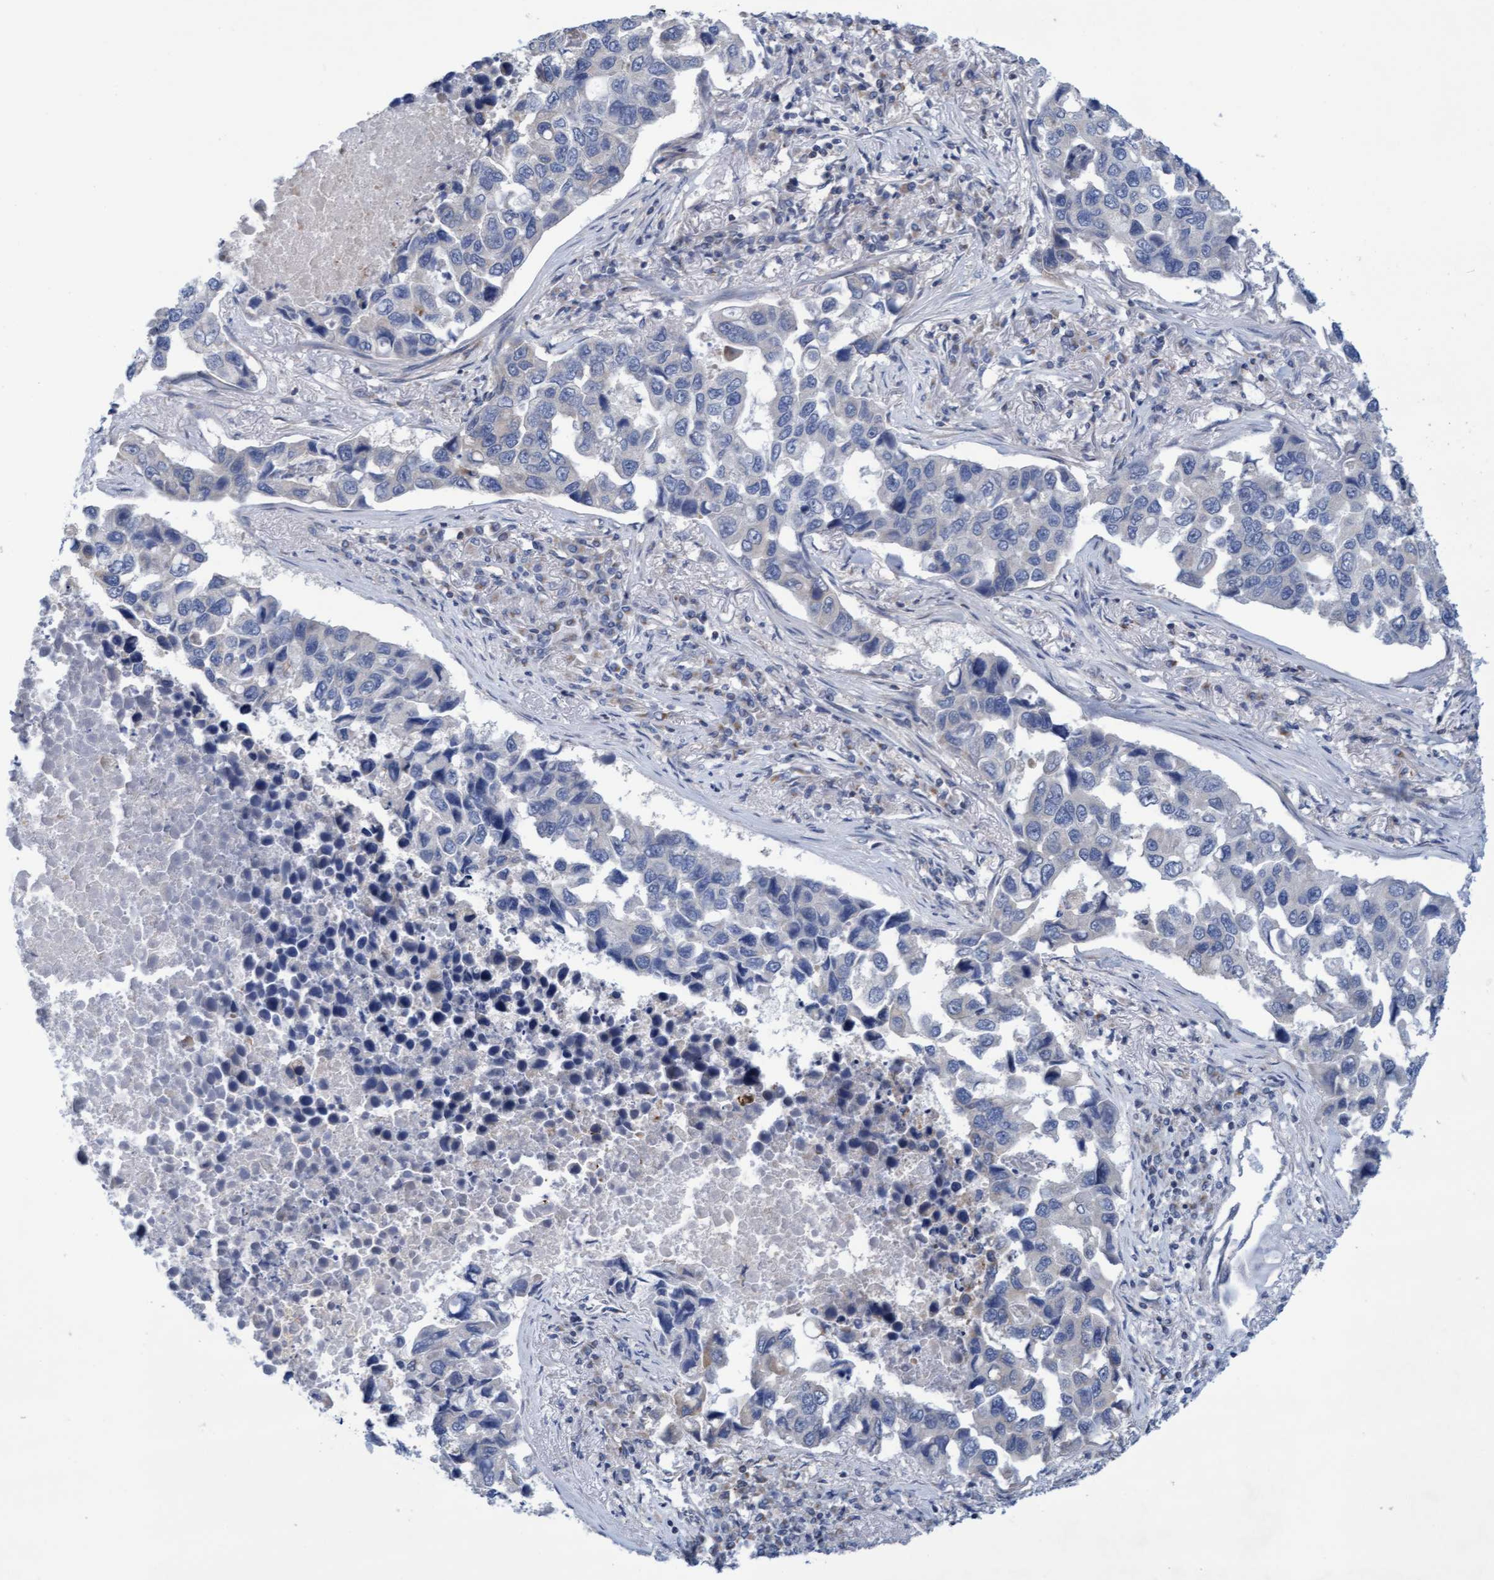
{"staining": {"intensity": "negative", "quantity": "none", "location": "none"}, "tissue": "lung cancer", "cell_type": "Tumor cells", "image_type": "cancer", "snomed": [{"axis": "morphology", "description": "Adenocarcinoma, NOS"}, {"axis": "topography", "description": "Lung"}], "caption": "Tumor cells are negative for brown protein staining in lung adenocarcinoma.", "gene": "SLC28A3", "patient": {"sex": "male", "age": 64}}